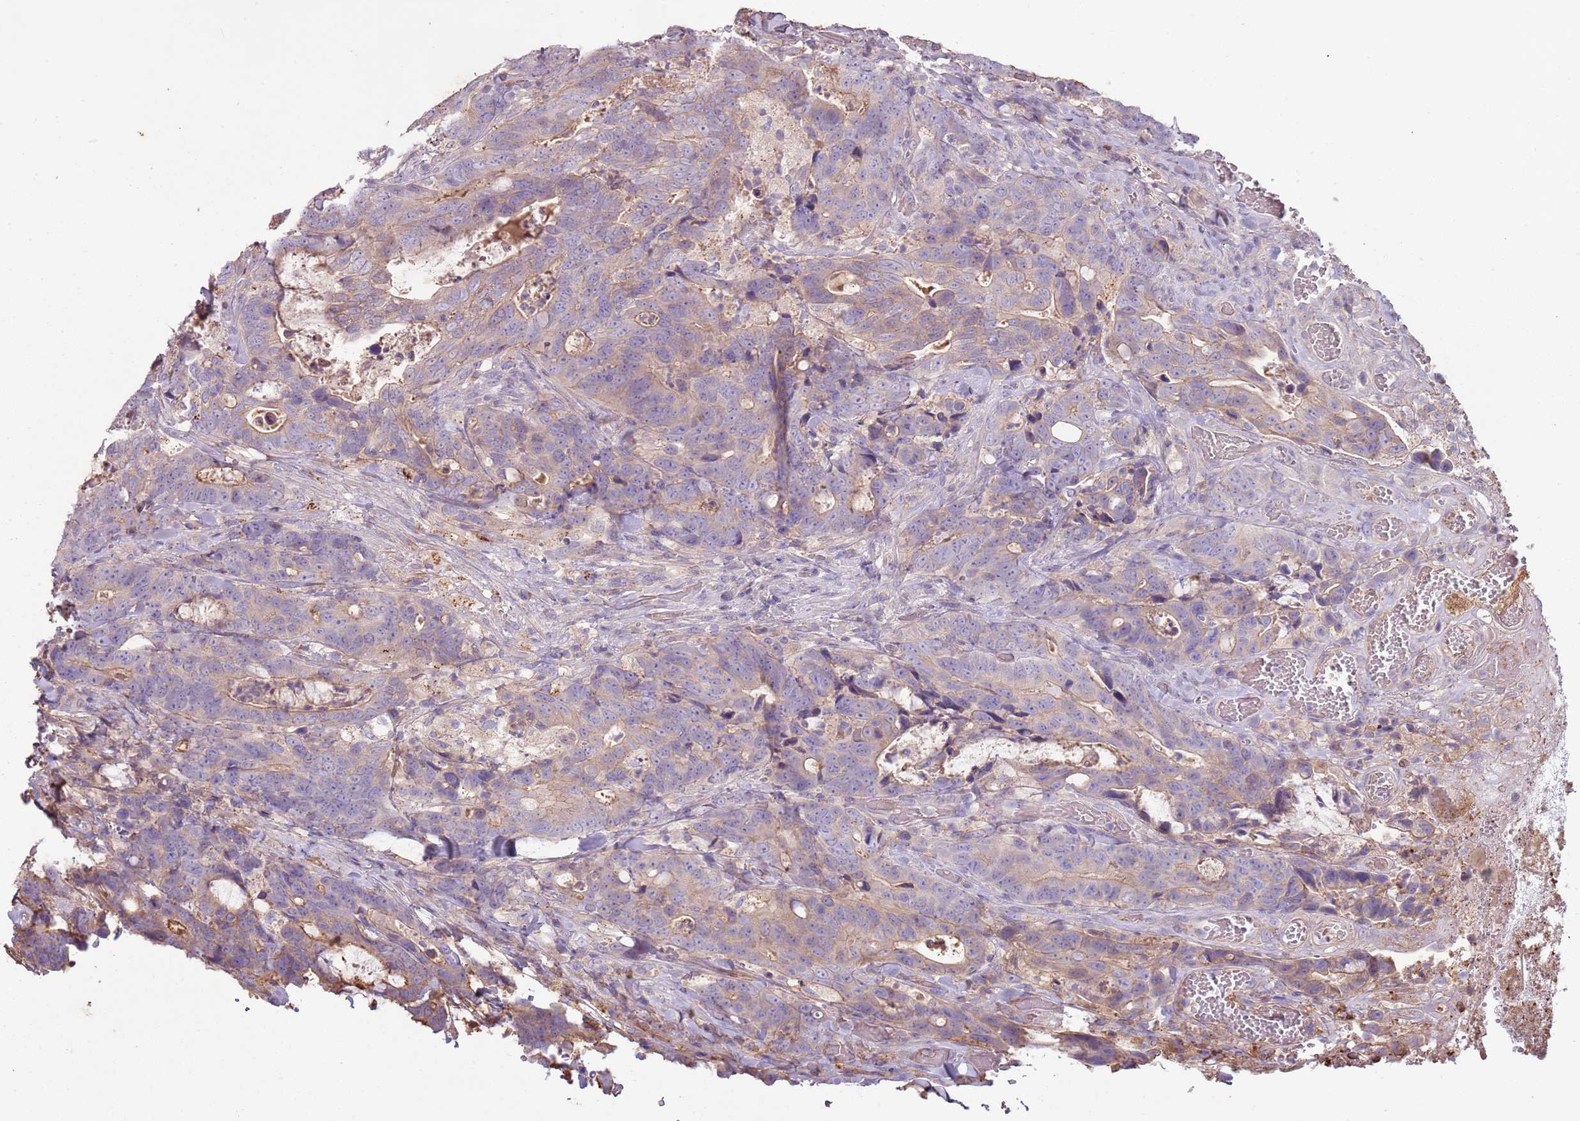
{"staining": {"intensity": "weak", "quantity": "<25%", "location": "cytoplasmic/membranous"}, "tissue": "colorectal cancer", "cell_type": "Tumor cells", "image_type": "cancer", "snomed": [{"axis": "morphology", "description": "Adenocarcinoma, NOS"}, {"axis": "topography", "description": "Colon"}], "caption": "The immunohistochemistry micrograph has no significant expression in tumor cells of adenocarcinoma (colorectal) tissue.", "gene": "FECH", "patient": {"sex": "female", "age": 82}}